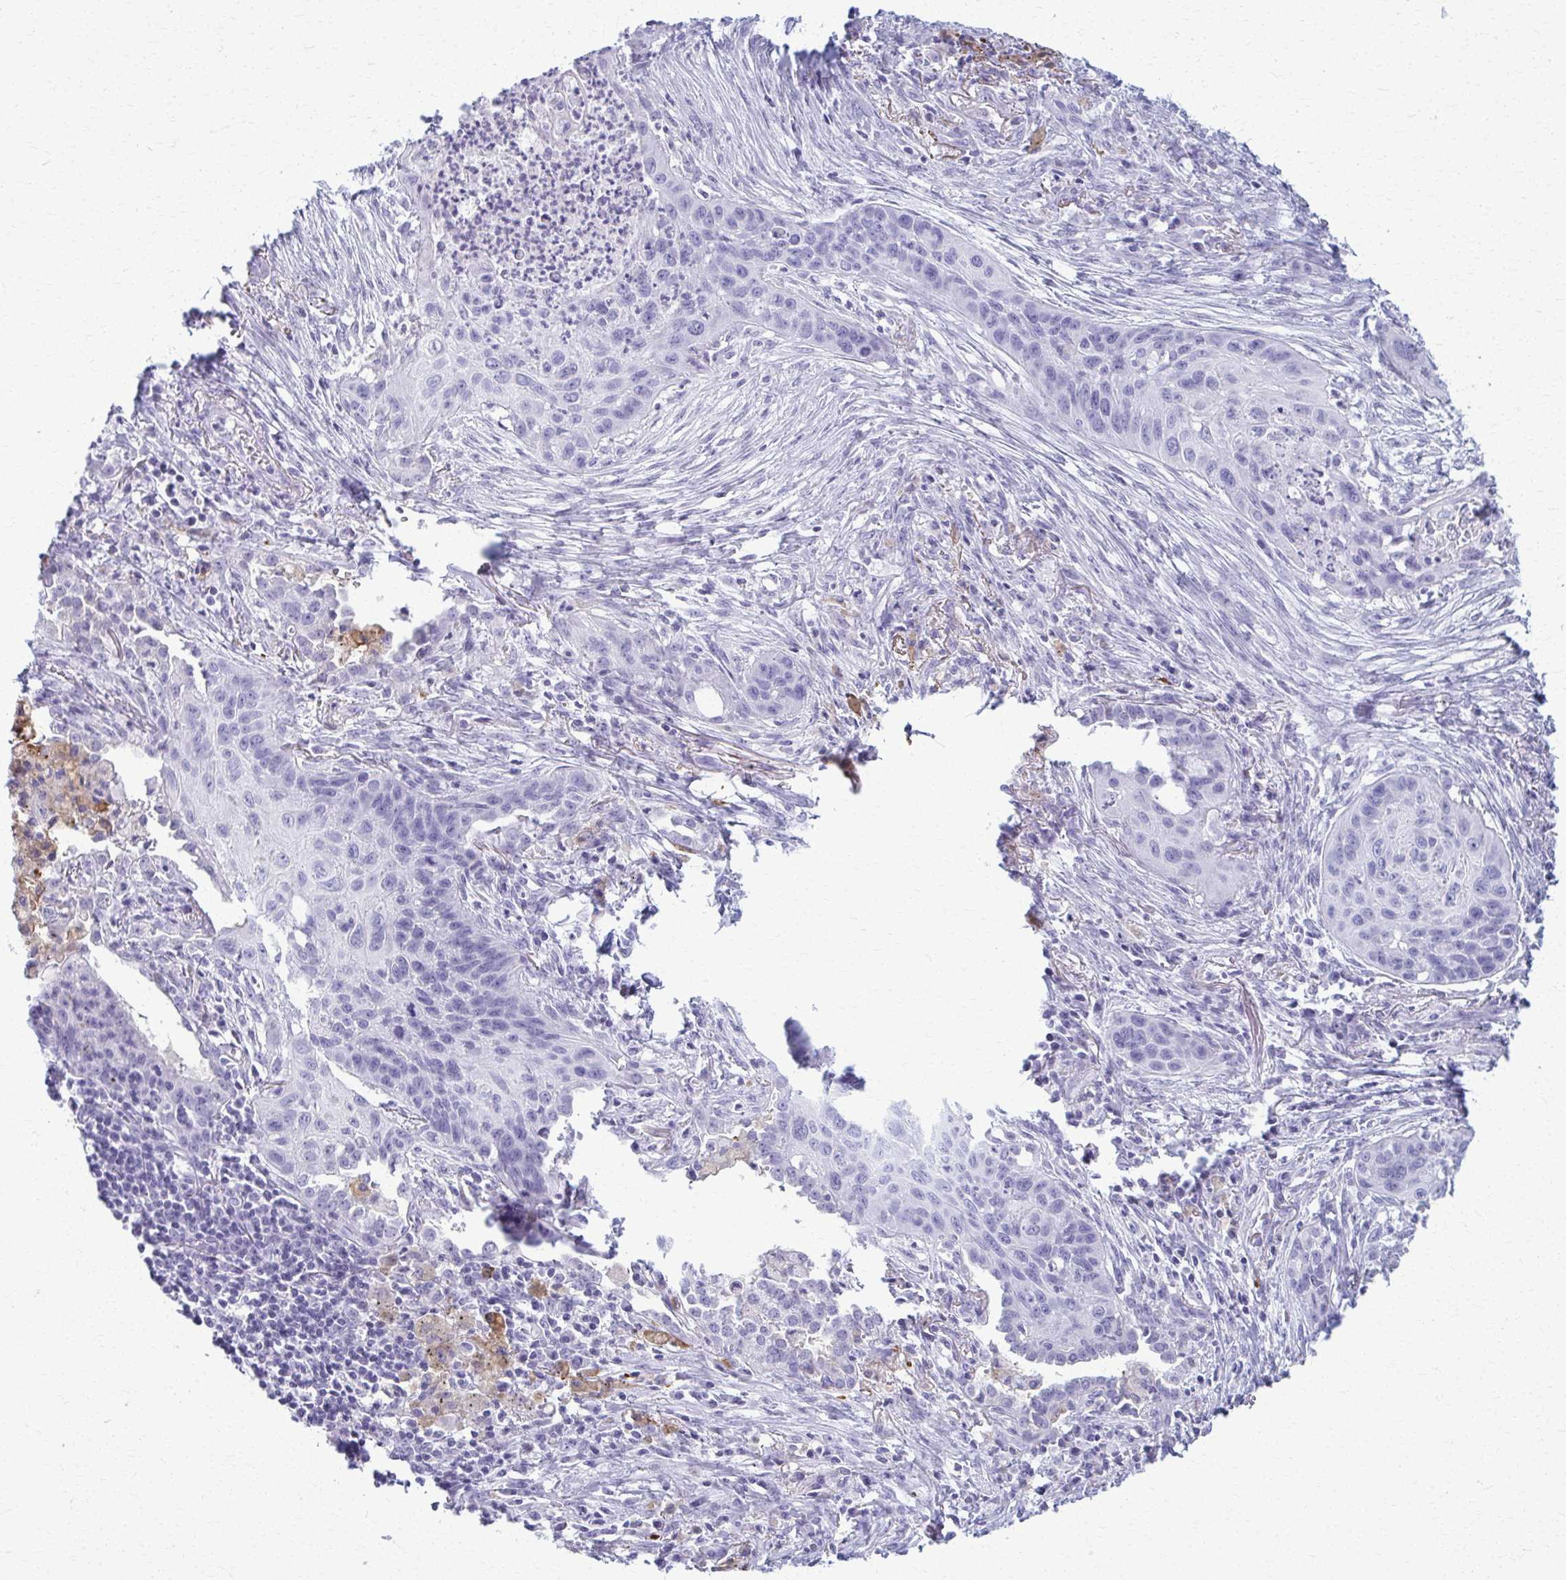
{"staining": {"intensity": "negative", "quantity": "none", "location": "none"}, "tissue": "lung cancer", "cell_type": "Tumor cells", "image_type": "cancer", "snomed": [{"axis": "morphology", "description": "Squamous cell carcinoma, NOS"}, {"axis": "topography", "description": "Lung"}], "caption": "Image shows no significant protein staining in tumor cells of lung cancer (squamous cell carcinoma). (Brightfield microscopy of DAB IHC at high magnification).", "gene": "ACSM2B", "patient": {"sex": "male", "age": 71}}